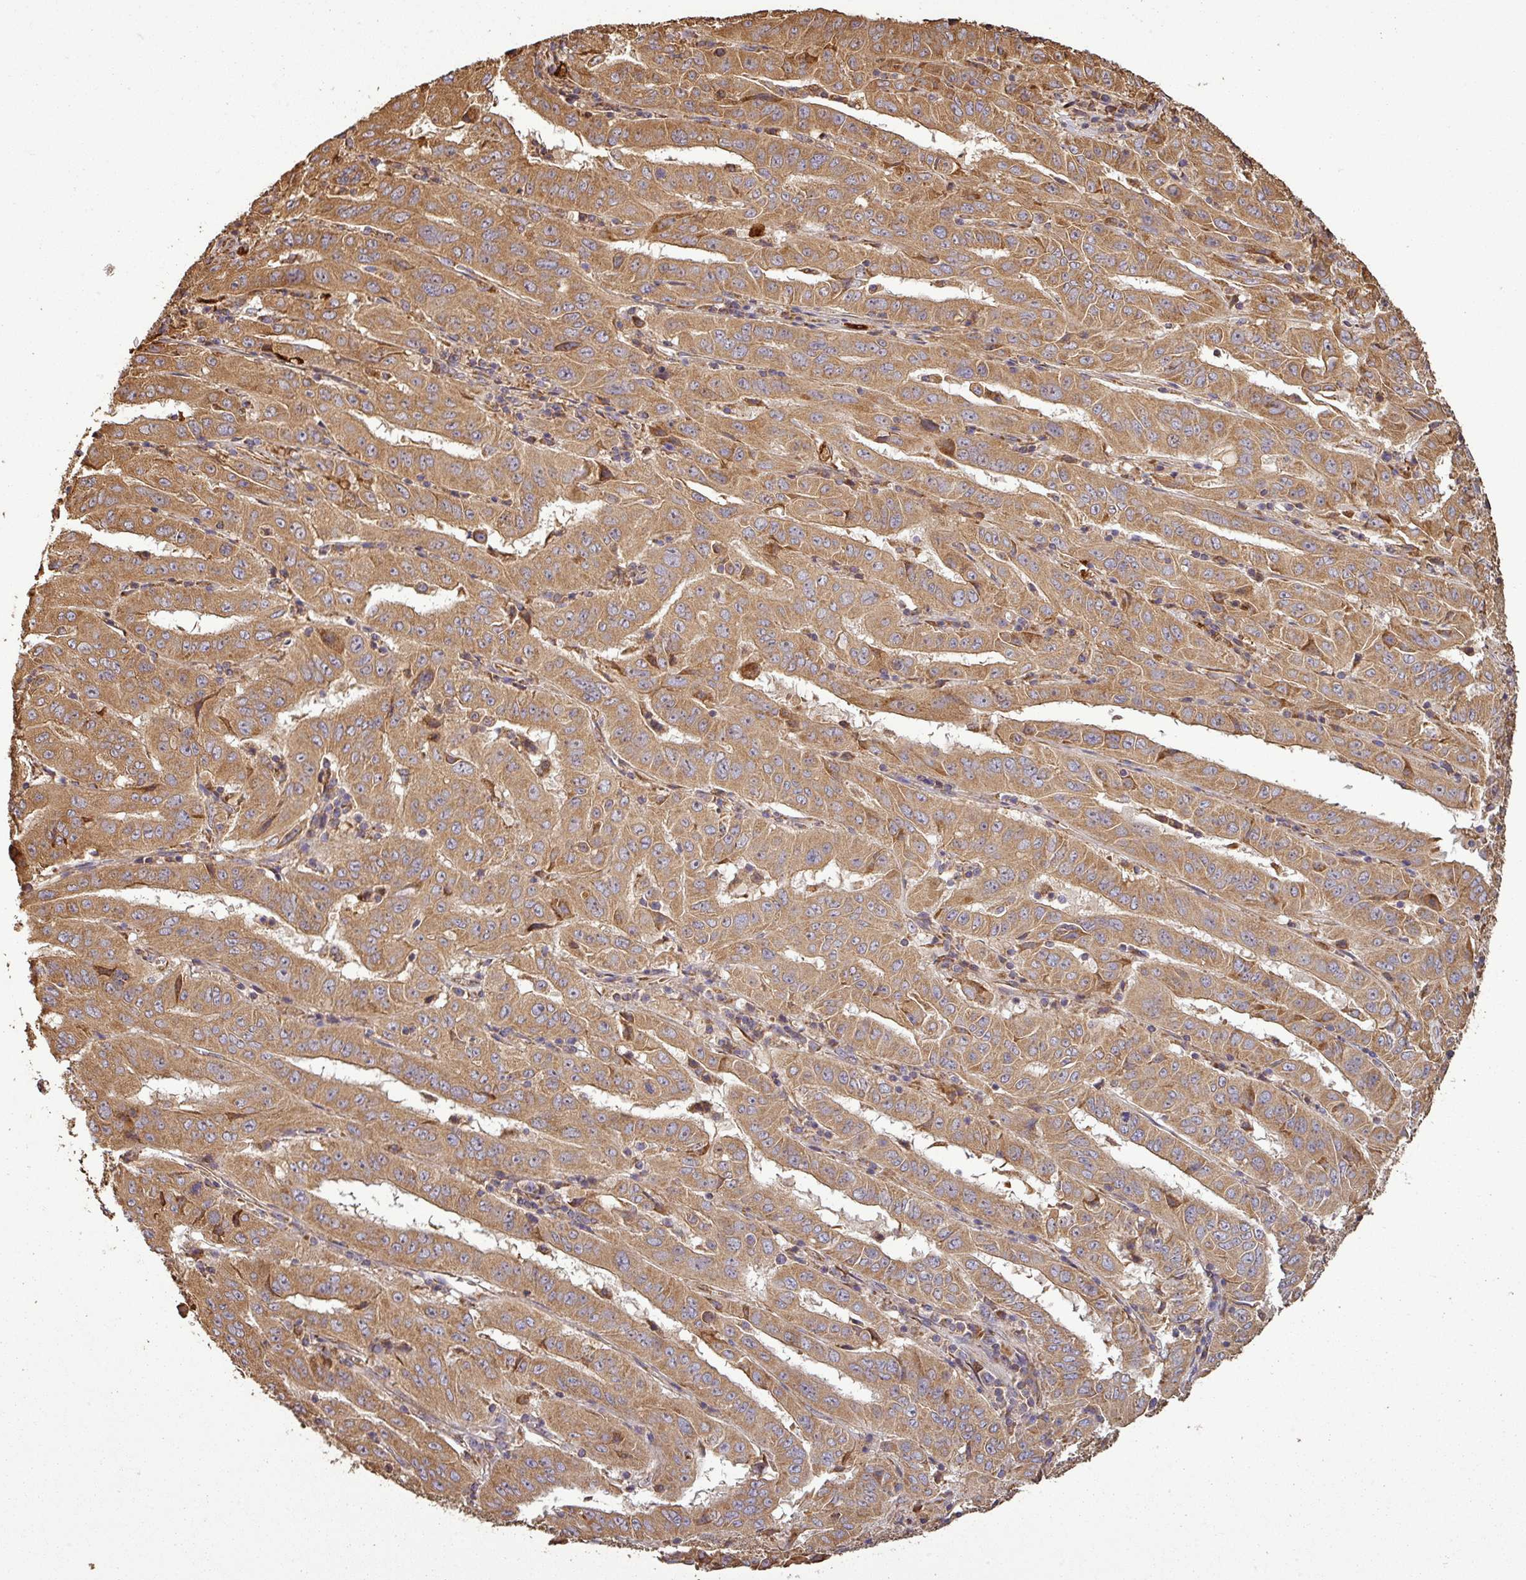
{"staining": {"intensity": "moderate", "quantity": ">75%", "location": "cytoplasmic/membranous"}, "tissue": "pancreatic cancer", "cell_type": "Tumor cells", "image_type": "cancer", "snomed": [{"axis": "morphology", "description": "Adenocarcinoma, NOS"}, {"axis": "topography", "description": "Pancreas"}], "caption": "Immunohistochemistry (IHC) histopathology image of human pancreatic cancer stained for a protein (brown), which demonstrates medium levels of moderate cytoplasmic/membranous staining in about >75% of tumor cells.", "gene": "PLEKHM1", "patient": {"sex": "male", "age": 63}}